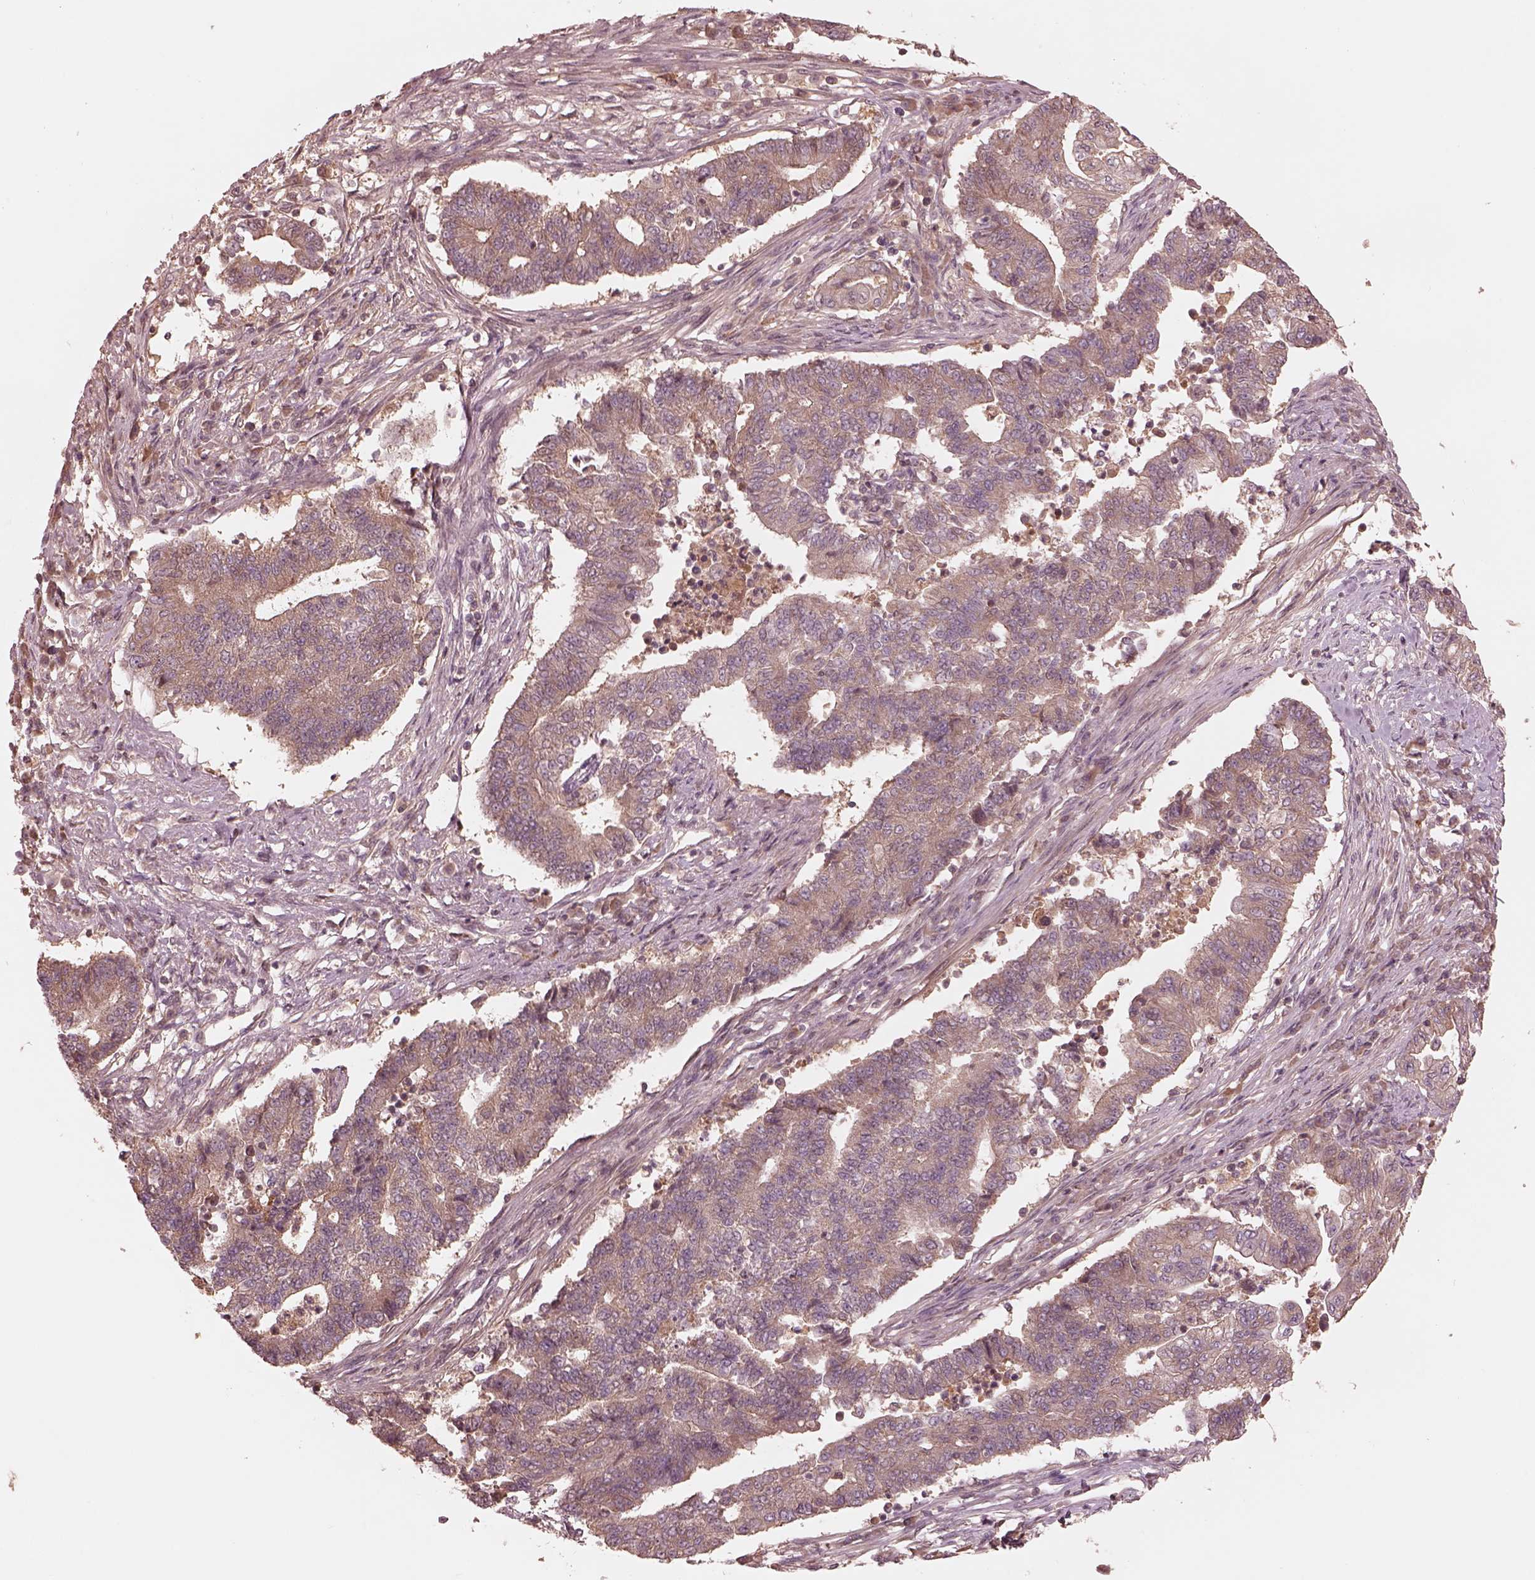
{"staining": {"intensity": "weak", "quantity": "25%-75%", "location": "cytoplasmic/membranous"}, "tissue": "endometrial cancer", "cell_type": "Tumor cells", "image_type": "cancer", "snomed": [{"axis": "morphology", "description": "Adenocarcinoma, NOS"}, {"axis": "topography", "description": "Uterus"}, {"axis": "topography", "description": "Endometrium"}], "caption": "An immunohistochemistry histopathology image of tumor tissue is shown. Protein staining in brown highlights weak cytoplasmic/membranous positivity in endometrial adenocarcinoma within tumor cells.", "gene": "TF", "patient": {"sex": "female", "age": 54}}